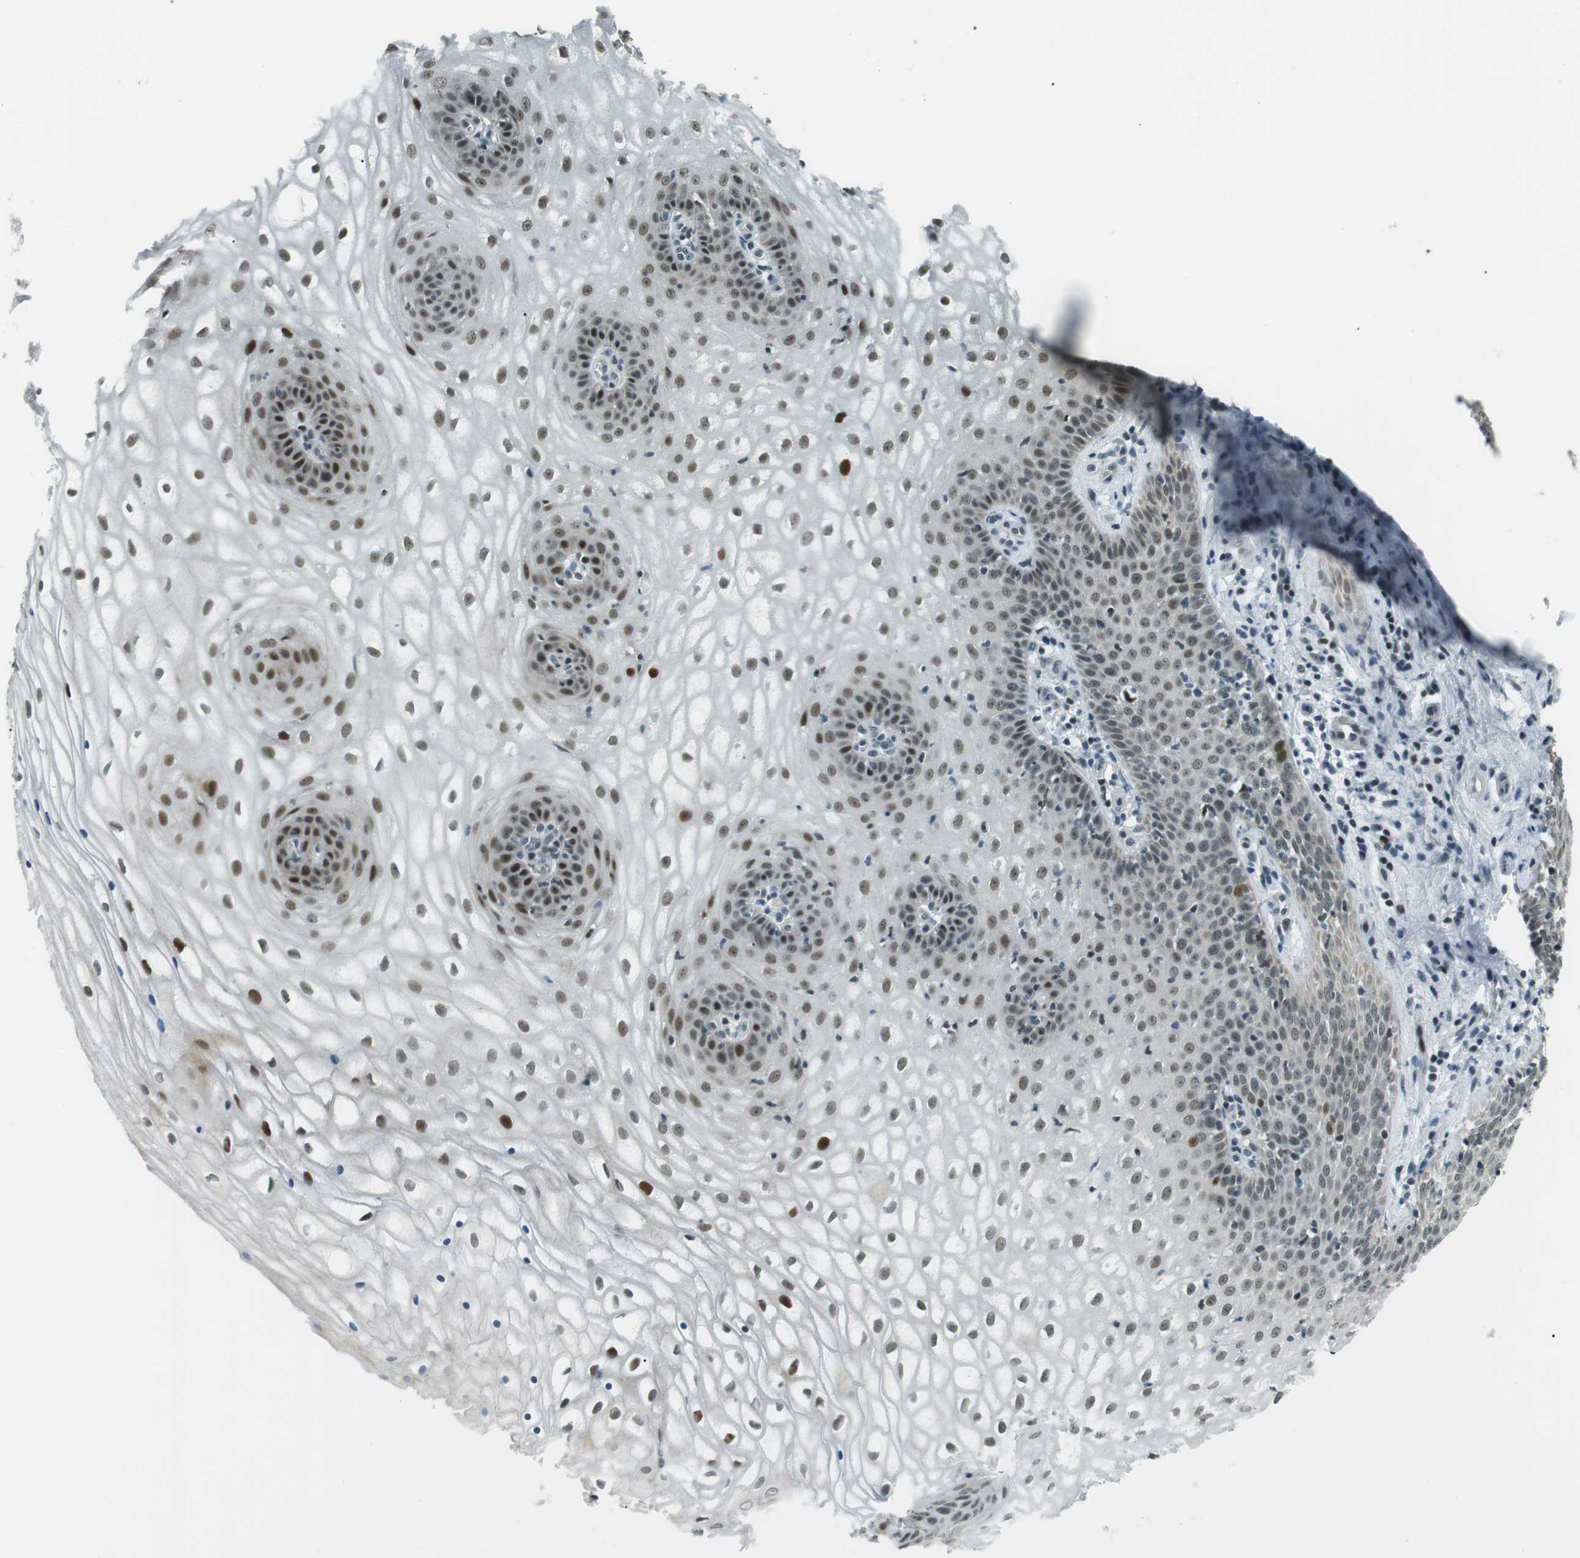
{"staining": {"intensity": "strong", "quantity": "25%-75%", "location": "nuclear"}, "tissue": "vagina", "cell_type": "Squamous epithelial cells", "image_type": "normal", "snomed": [{"axis": "morphology", "description": "Normal tissue, NOS"}, {"axis": "topography", "description": "Vagina"}], "caption": "DAB (3,3'-diaminobenzidine) immunohistochemical staining of unremarkable vagina demonstrates strong nuclear protein expression in about 25%-75% of squamous epithelial cells. The protein of interest is stained brown, and the nuclei are stained in blue (DAB (3,3'-diaminobenzidine) IHC with brightfield microscopy, high magnification).", "gene": "PJA1", "patient": {"sex": "female", "age": 34}}